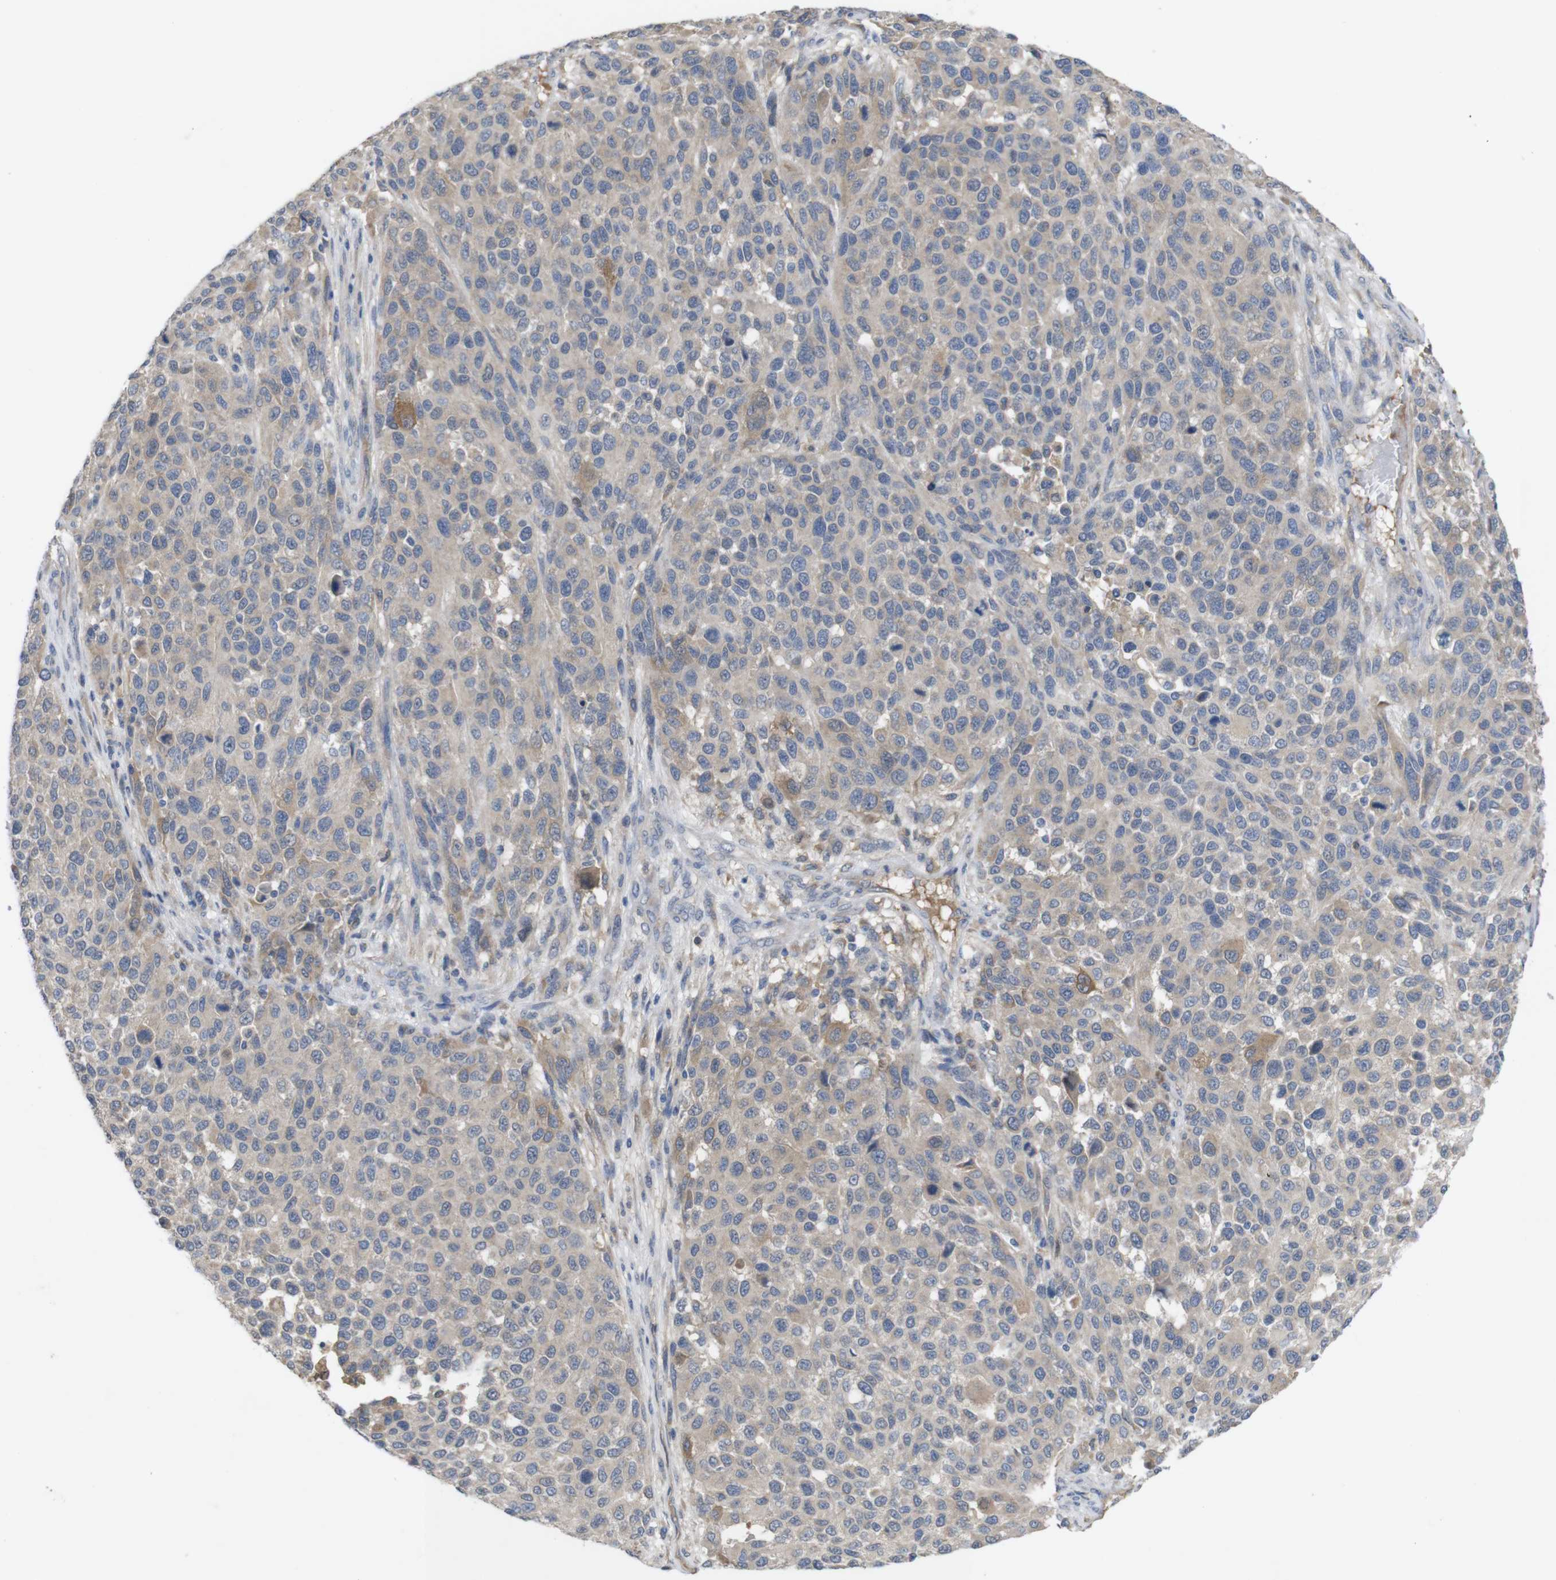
{"staining": {"intensity": "weak", "quantity": "25%-75%", "location": "cytoplasmic/membranous"}, "tissue": "melanoma", "cell_type": "Tumor cells", "image_type": "cancer", "snomed": [{"axis": "morphology", "description": "Malignant melanoma, Metastatic site"}, {"axis": "topography", "description": "Lymph node"}], "caption": "Immunohistochemistry (IHC) of human malignant melanoma (metastatic site) shows low levels of weak cytoplasmic/membranous staining in approximately 25%-75% of tumor cells. (Stains: DAB in brown, nuclei in blue, Microscopy: brightfield microscopy at high magnification).", "gene": "BCAR3", "patient": {"sex": "male", "age": 61}}